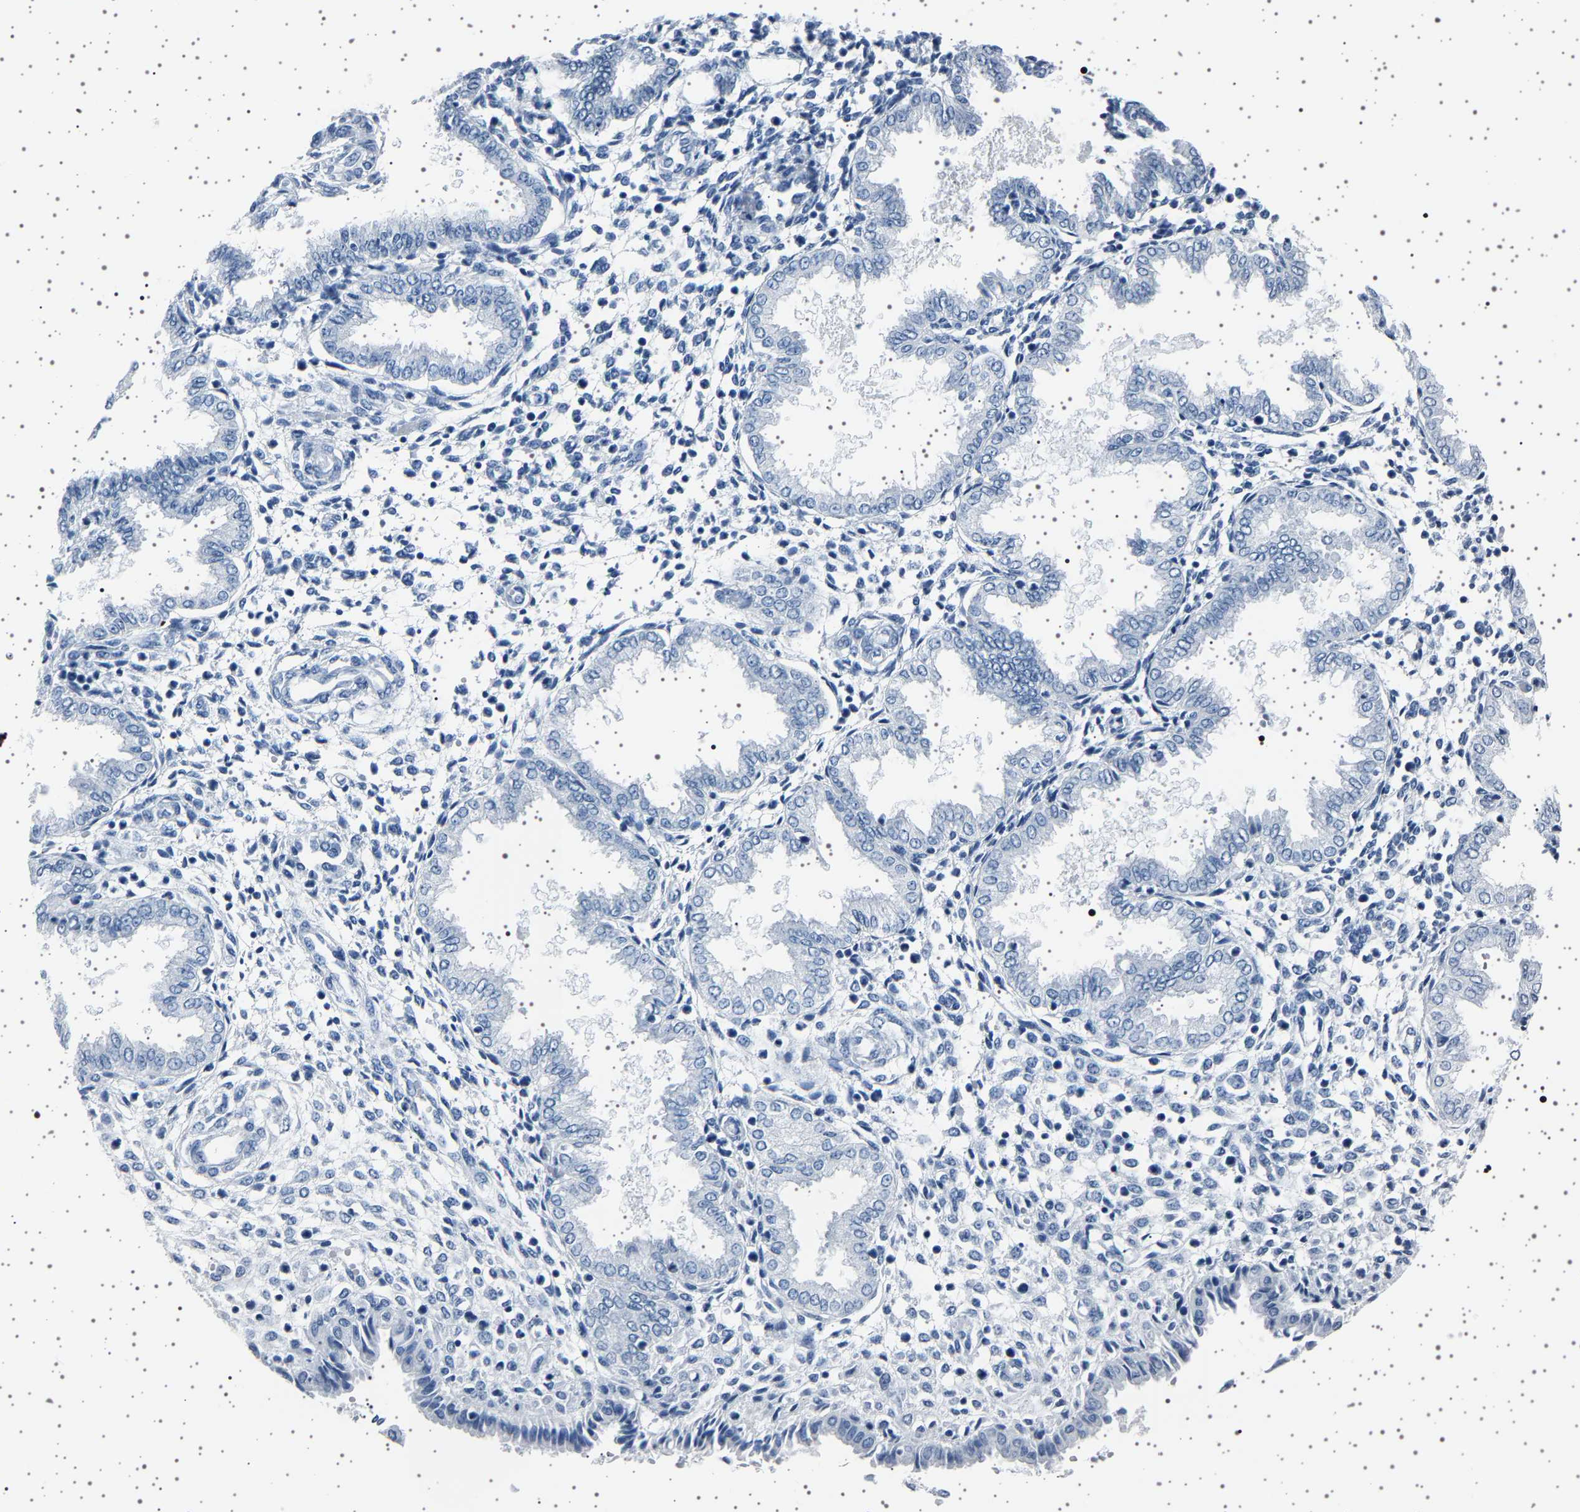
{"staining": {"intensity": "negative", "quantity": "none", "location": "none"}, "tissue": "endometrium", "cell_type": "Cells in endometrial stroma", "image_type": "normal", "snomed": [{"axis": "morphology", "description": "Normal tissue, NOS"}, {"axis": "topography", "description": "Endometrium"}], "caption": "Normal endometrium was stained to show a protein in brown. There is no significant expression in cells in endometrial stroma.", "gene": "TFF3", "patient": {"sex": "female", "age": 33}}